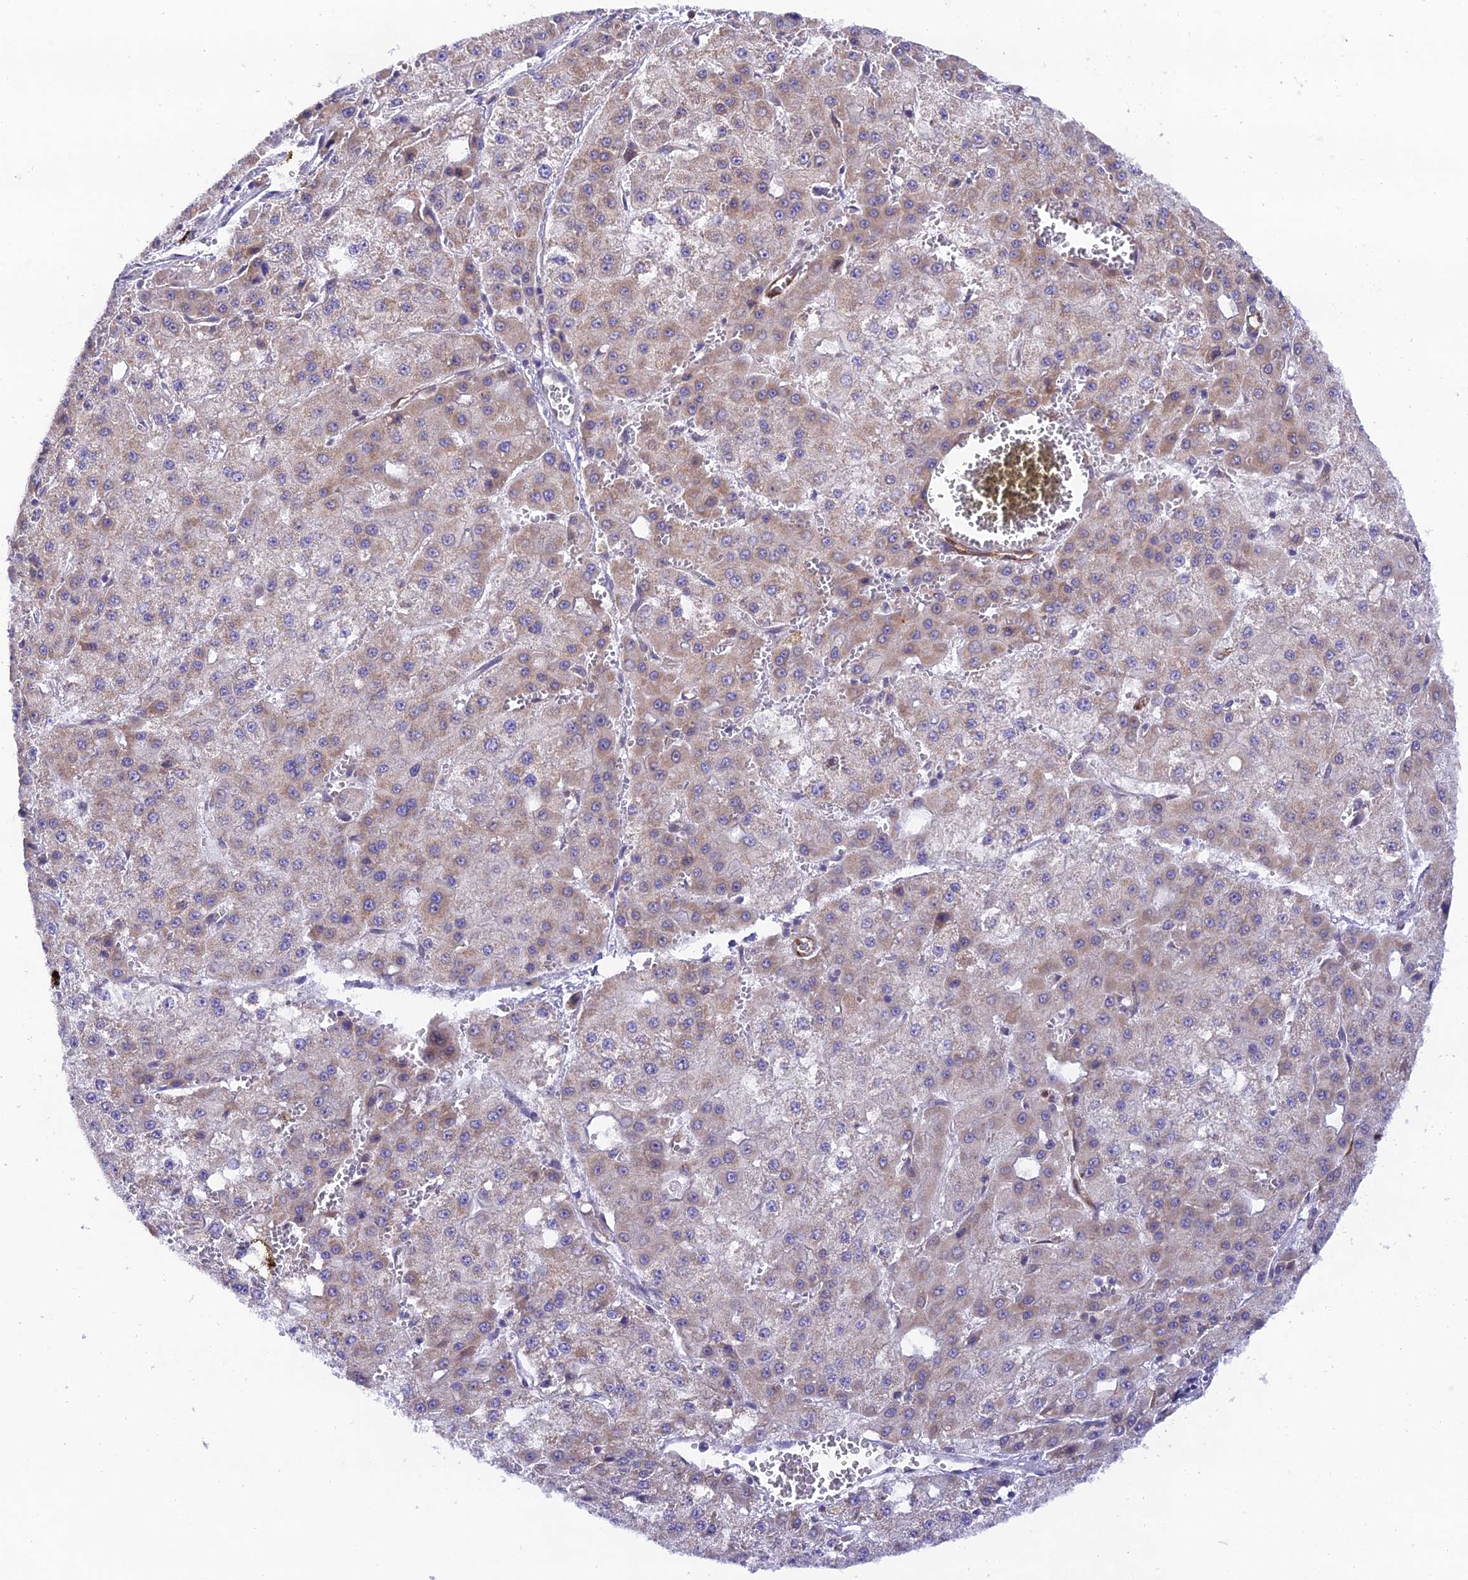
{"staining": {"intensity": "weak", "quantity": "<25%", "location": "cytoplasmic/membranous"}, "tissue": "liver cancer", "cell_type": "Tumor cells", "image_type": "cancer", "snomed": [{"axis": "morphology", "description": "Carcinoma, Hepatocellular, NOS"}, {"axis": "topography", "description": "Liver"}], "caption": "IHC micrograph of neoplastic tissue: human liver hepatocellular carcinoma stained with DAB reveals no significant protein staining in tumor cells.", "gene": "TRIM40", "patient": {"sex": "male", "age": 47}}